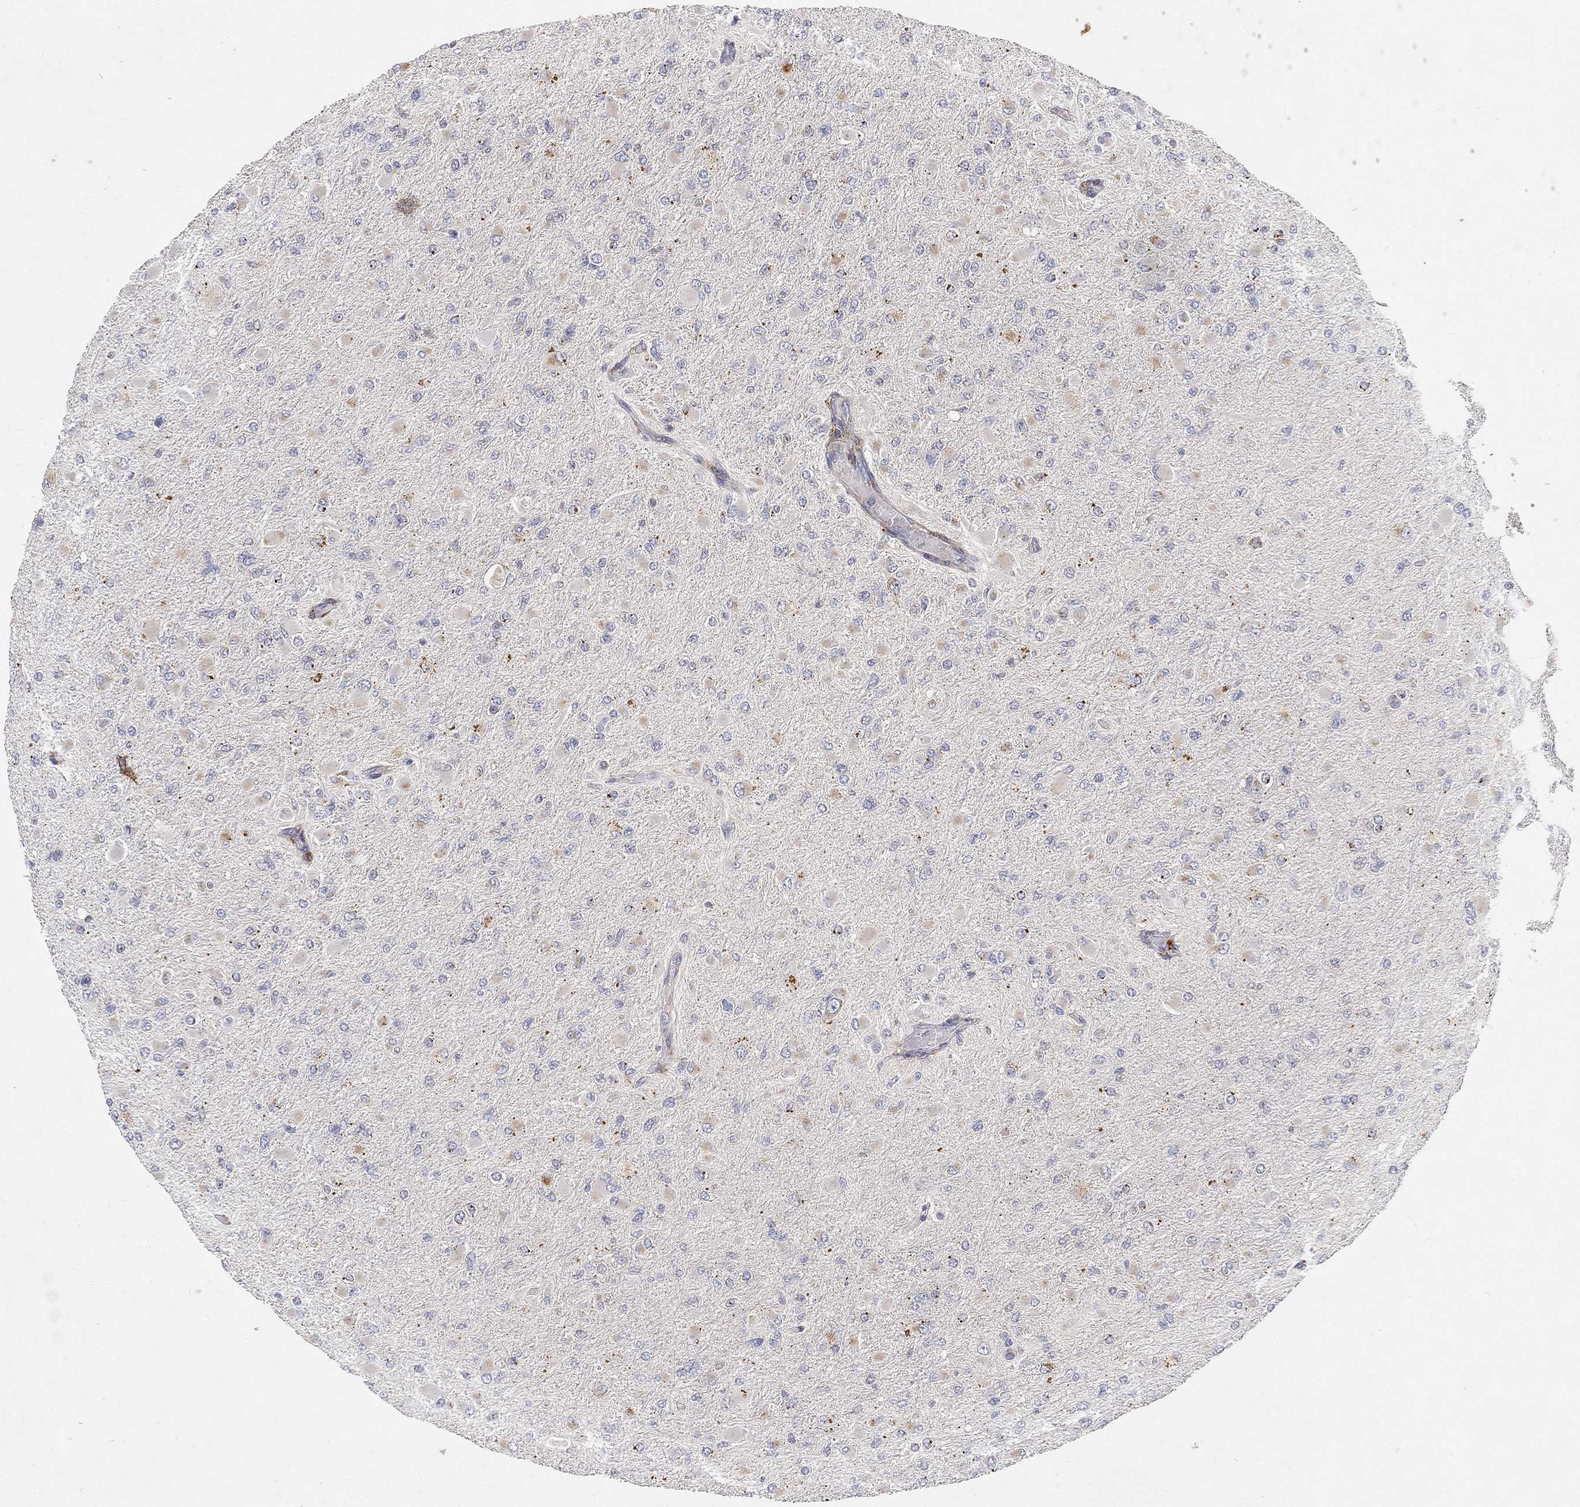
{"staining": {"intensity": "negative", "quantity": "none", "location": "none"}, "tissue": "glioma", "cell_type": "Tumor cells", "image_type": "cancer", "snomed": [{"axis": "morphology", "description": "Glioma, malignant, High grade"}, {"axis": "topography", "description": "Cerebral cortex"}], "caption": "IHC histopathology image of human malignant glioma (high-grade) stained for a protein (brown), which displays no positivity in tumor cells. (DAB immunohistochemistry, high magnification).", "gene": "CTSL", "patient": {"sex": "female", "age": 36}}